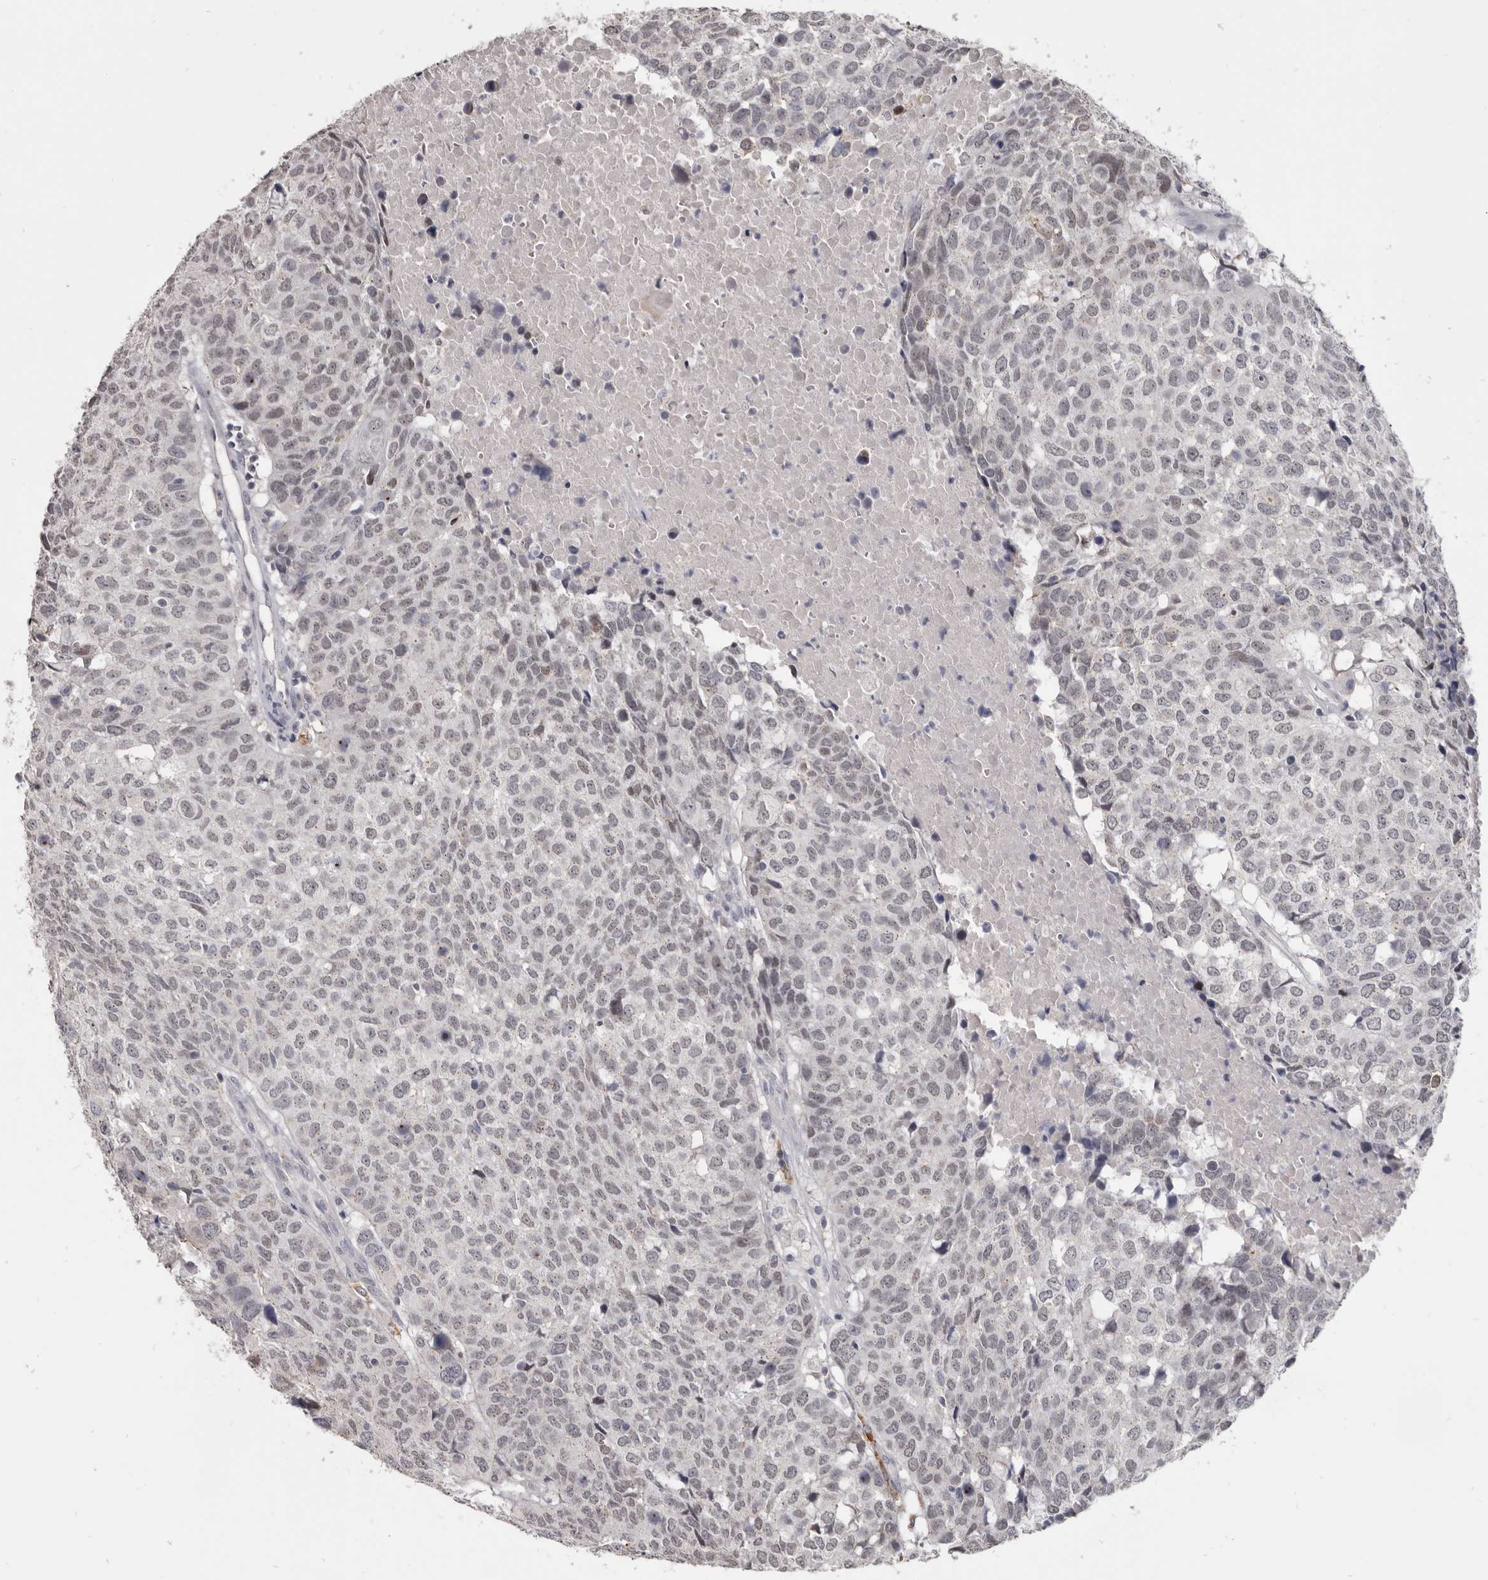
{"staining": {"intensity": "negative", "quantity": "none", "location": "none"}, "tissue": "head and neck cancer", "cell_type": "Tumor cells", "image_type": "cancer", "snomed": [{"axis": "morphology", "description": "Squamous cell carcinoma, NOS"}, {"axis": "topography", "description": "Head-Neck"}], "caption": "IHC photomicrograph of neoplastic tissue: human head and neck cancer (squamous cell carcinoma) stained with DAB (3,3'-diaminobenzidine) demonstrates no significant protein positivity in tumor cells.", "gene": "CGN", "patient": {"sex": "male", "age": 66}}